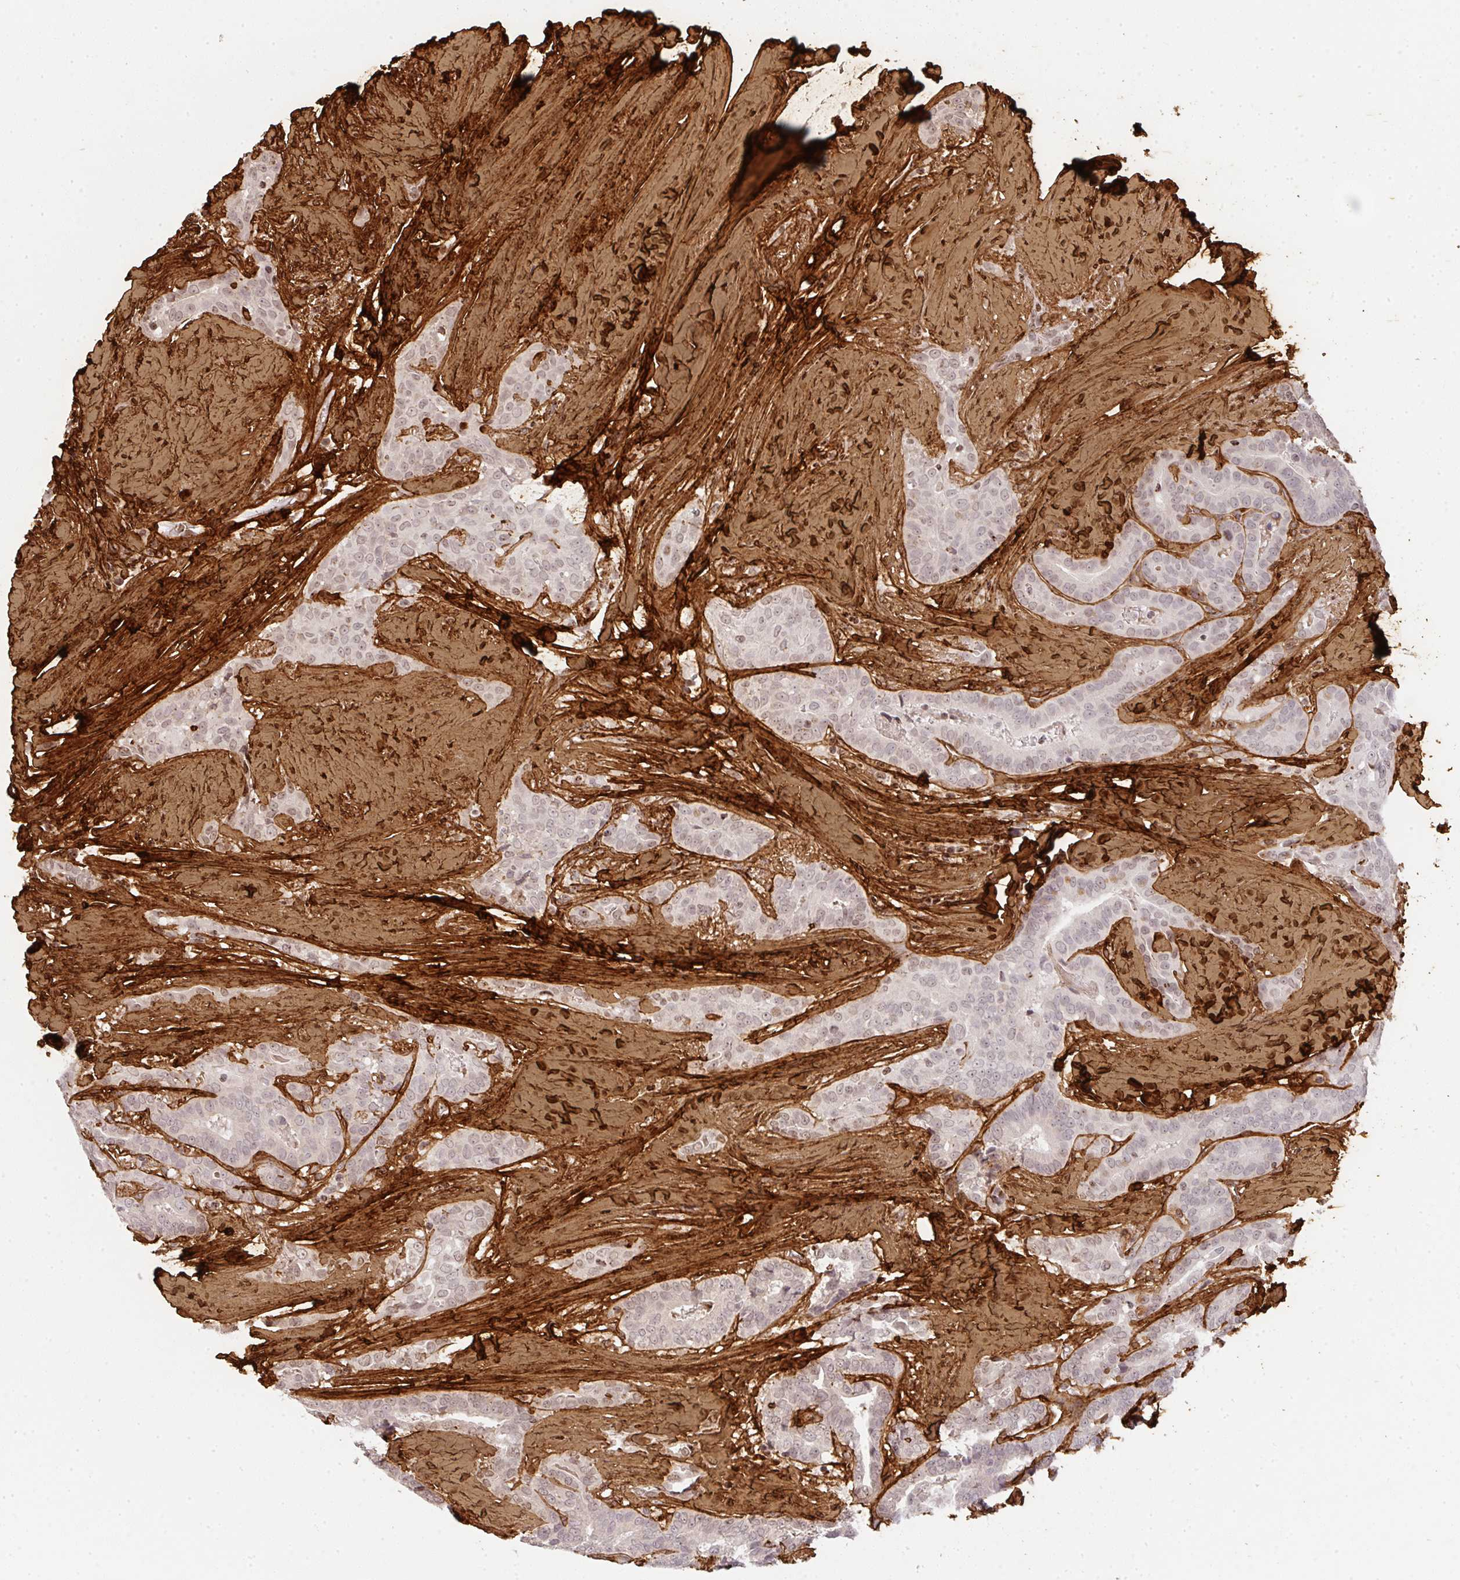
{"staining": {"intensity": "negative", "quantity": "none", "location": "none"}, "tissue": "thyroid cancer", "cell_type": "Tumor cells", "image_type": "cancer", "snomed": [{"axis": "morphology", "description": "Papillary adenocarcinoma, NOS"}, {"axis": "topography", "description": "Thyroid gland"}], "caption": "This histopathology image is of papillary adenocarcinoma (thyroid) stained with IHC to label a protein in brown with the nuclei are counter-stained blue. There is no staining in tumor cells.", "gene": "COL3A1", "patient": {"sex": "male", "age": 61}}